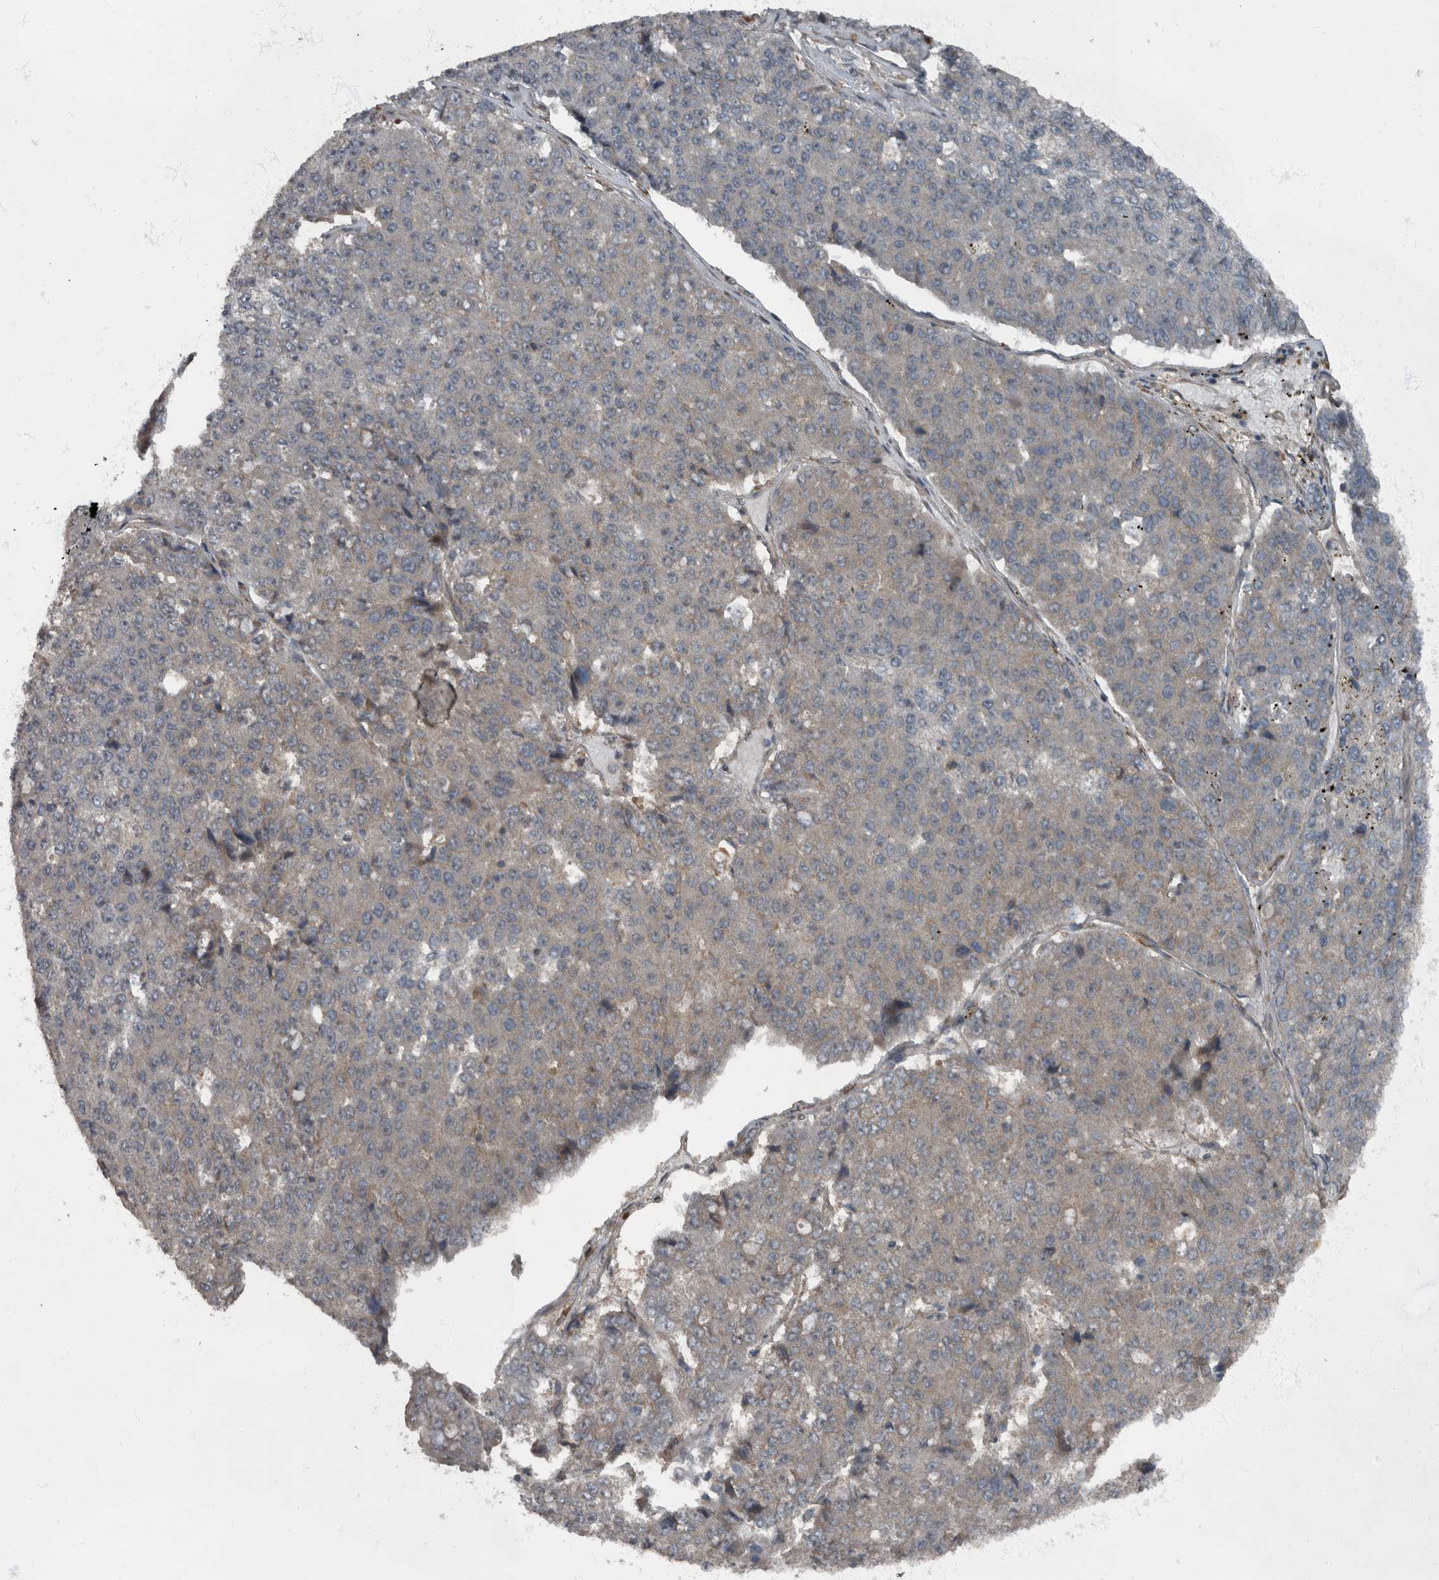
{"staining": {"intensity": "negative", "quantity": "none", "location": "none"}, "tissue": "pancreatic cancer", "cell_type": "Tumor cells", "image_type": "cancer", "snomed": [{"axis": "morphology", "description": "Adenocarcinoma, NOS"}, {"axis": "topography", "description": "Pancreas"}], "caption": "An image of human pancreatic cancer (adenocarcinoma) is negative for staining in tumor cells.", "gene": "RABGGTB", "patient": {"sex": "male", "age": 50}}